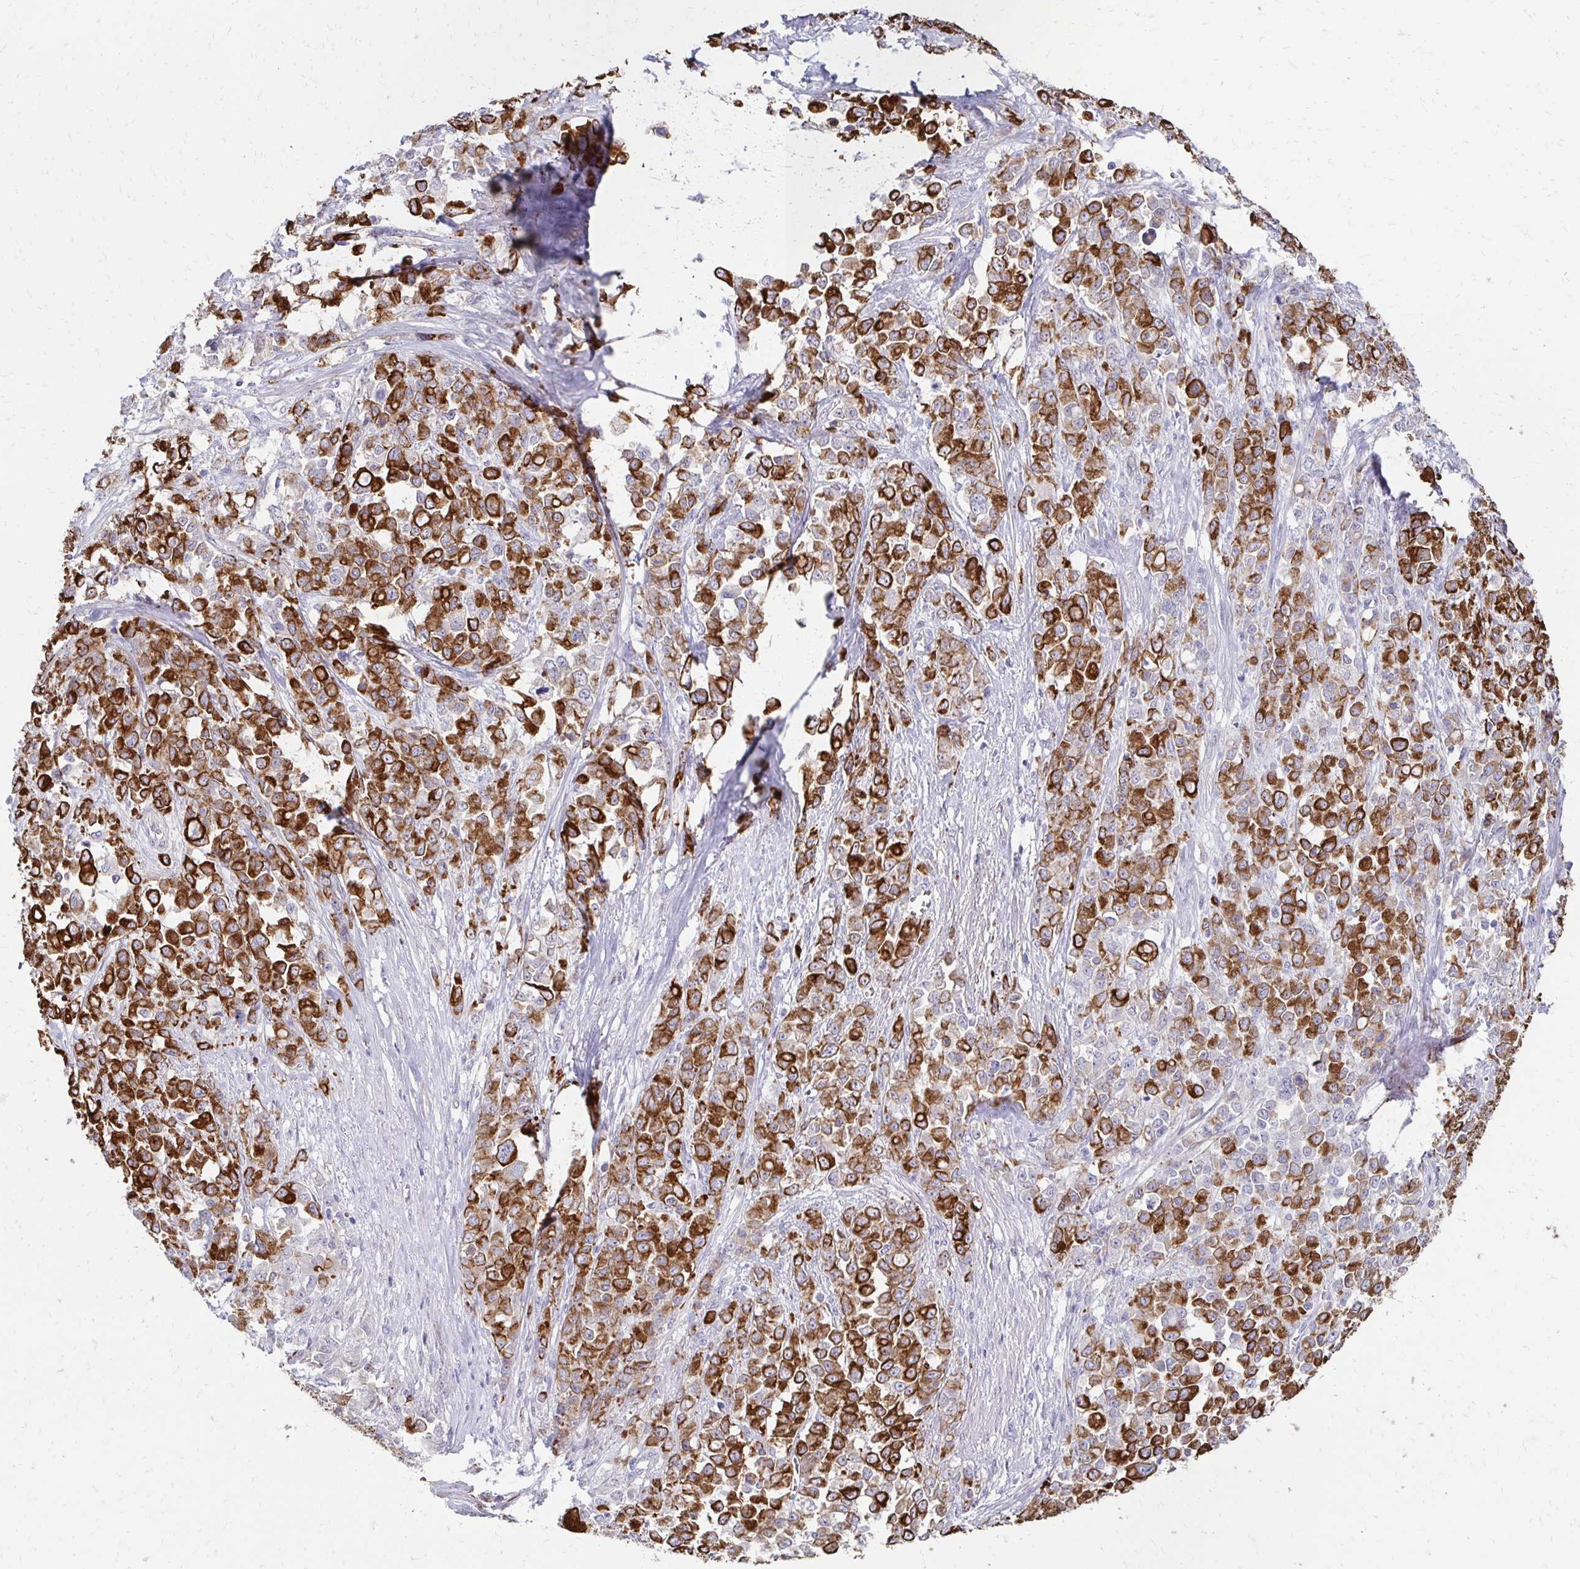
{"staining": {"intensity": "strong", "quantity": ">75%", "location": "cytoplasmic/membranous"}, "tissue": "stomach cancer", "cell_type": "Tumor cells", "image_type": "cancer", "snomed": [{"axis": "morphology", "description": "Adenocarcinoma, NOS"}, {"axis": "topography", "description": "Stomach"}], "caption": "There is high levels of strong cytoplasmic/membranous staining in tumor cells of stomach cancer, as demonstrated by immunohistochemical staining (brown color).", "gene": "C1QTNF2", "patient": {"sex": "female", "age": 76}}